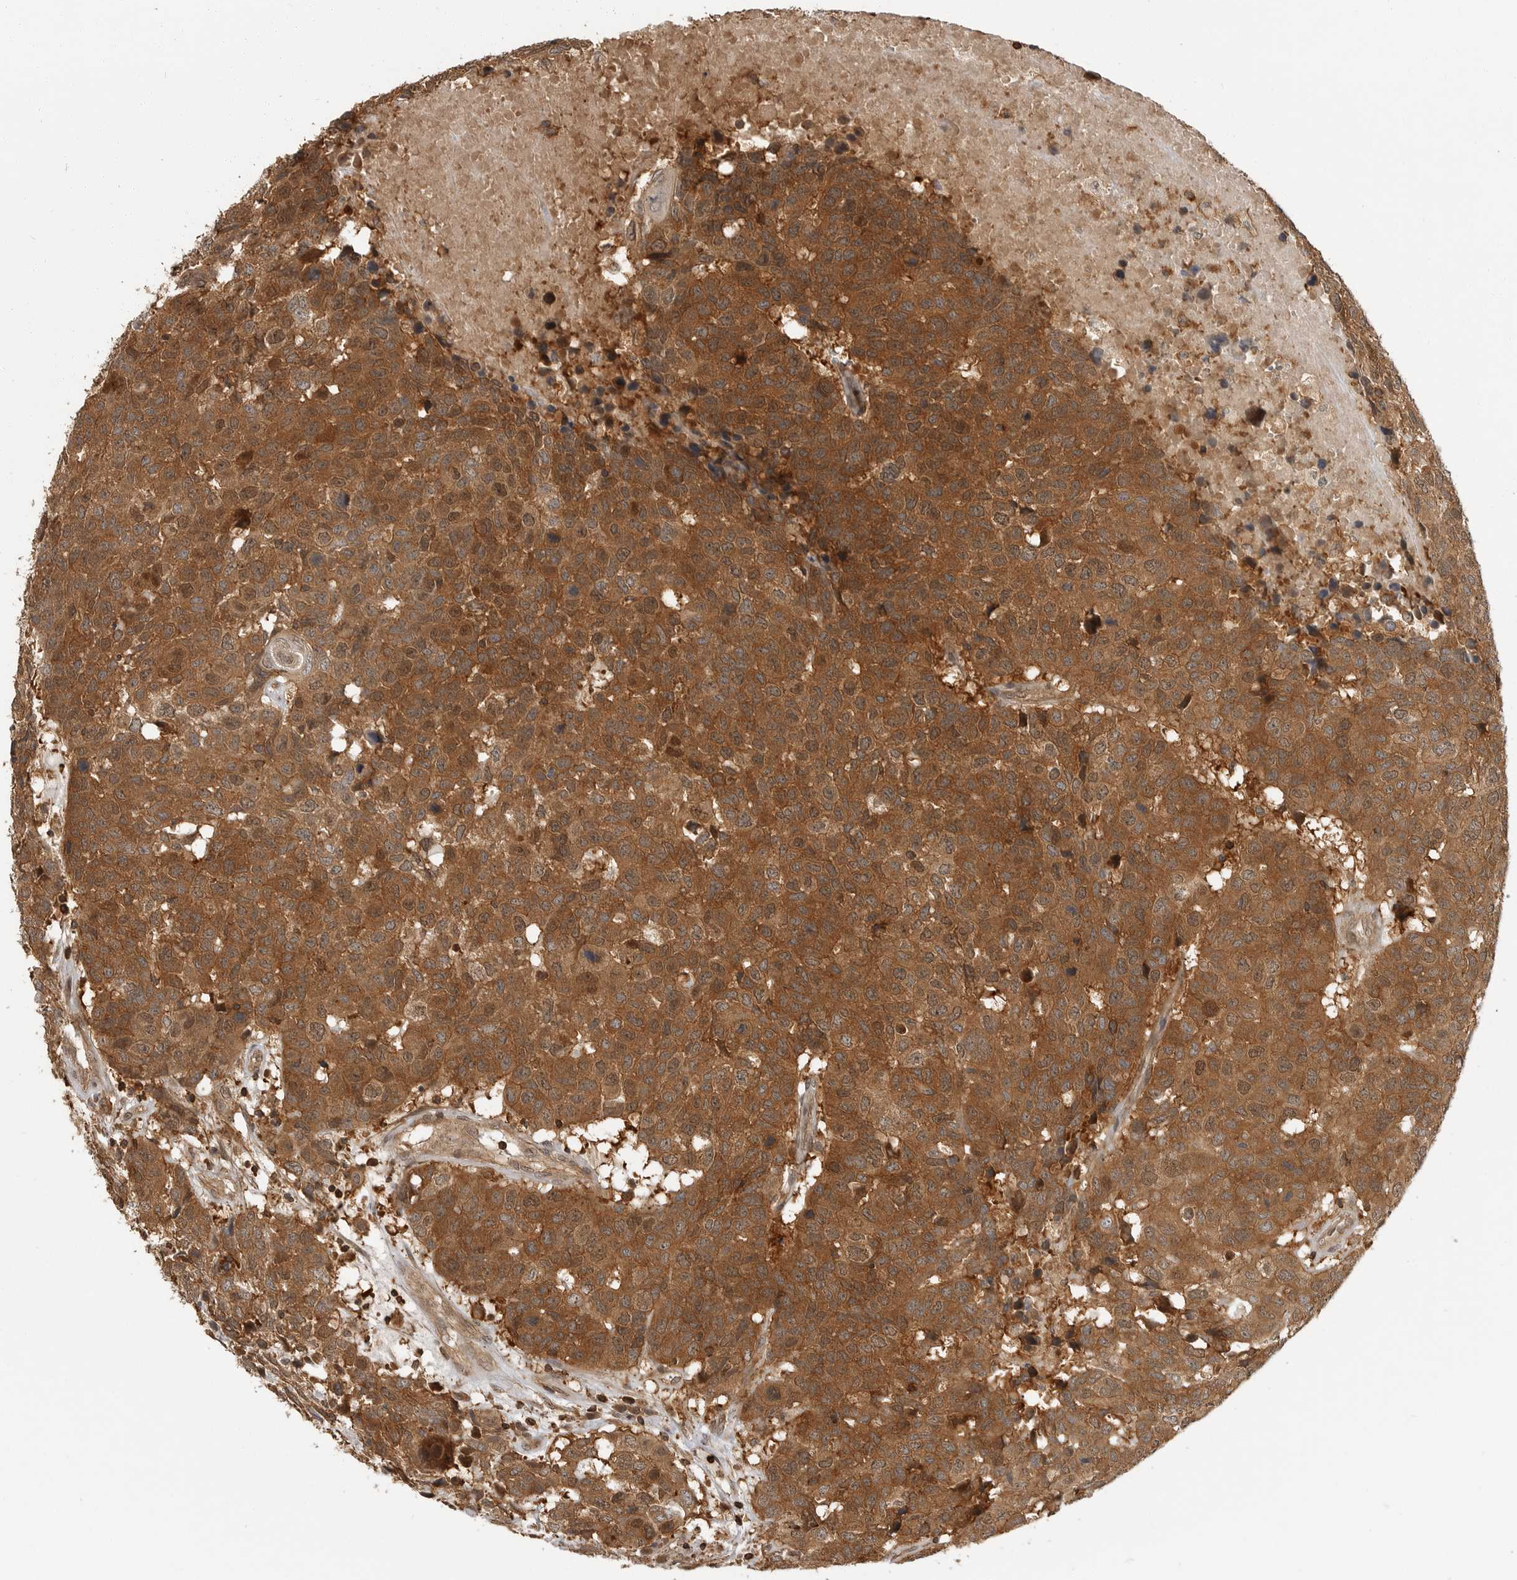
{"staining": {"intensity": "strong", "quantity": ">75%", "location": "cytoplasmic/membranous"}, "tissue": "head and neck cancer", "cell_type": "Tumor cells", "image_type": "cancer", "snomed": [{"axis": "morphology", "description": "Squamous cell carcinoma, NOS"}, {"axis": "topography", "description": "Head-Neck"}], "caption": "Human head and neck cancer (squamous cell carcinoma) stained with a brown dye exhibits strong cytoplasmic/membranous positive staining in about >75% of tumor cells.", "gene": "ERN1", "patient": {"sex": "male", "age": 66}}